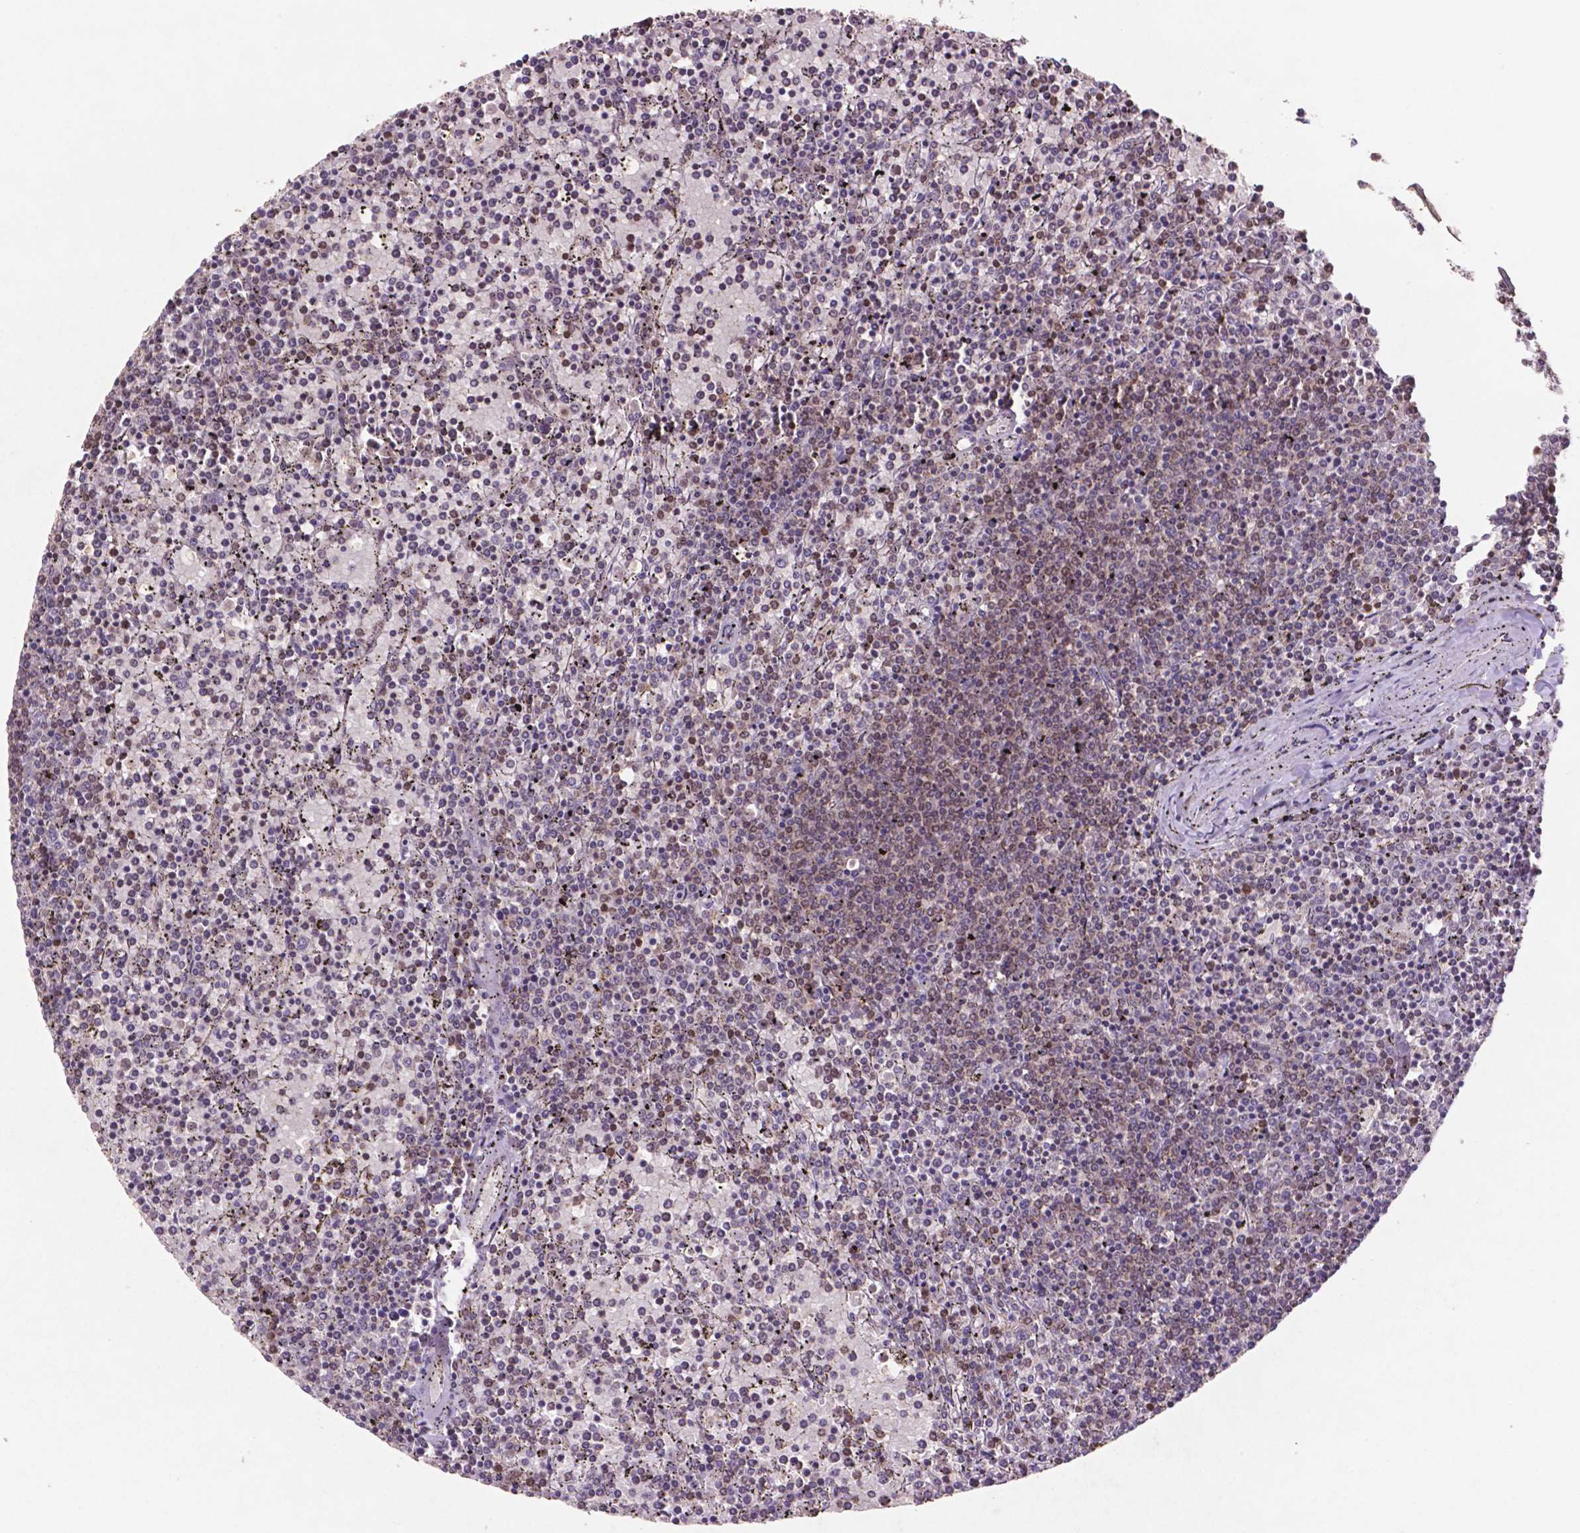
{"staining": {"intensity": "negative", "quantity": "none", "location": "none"}, "tissue": "lymphoma", "cell_type": "Tumor cells", "image_type": "cancer", "snomed": [{"axis": "morphology", "description": "Malignant lymphoma, non-Hodgkin's type, Low grade"}, {"axis": "topography", "description": "Spleen"}], "caption": "Immunohistochemistry (IHC) micrograph of human malignant lymphoma, non-Hodgkin's type (low-grade) stained for a protein (brown), which demonstrates no positivity in tumor cells.", "gene": "GLRX", "patient": {"sex": "female", "age": 77}}